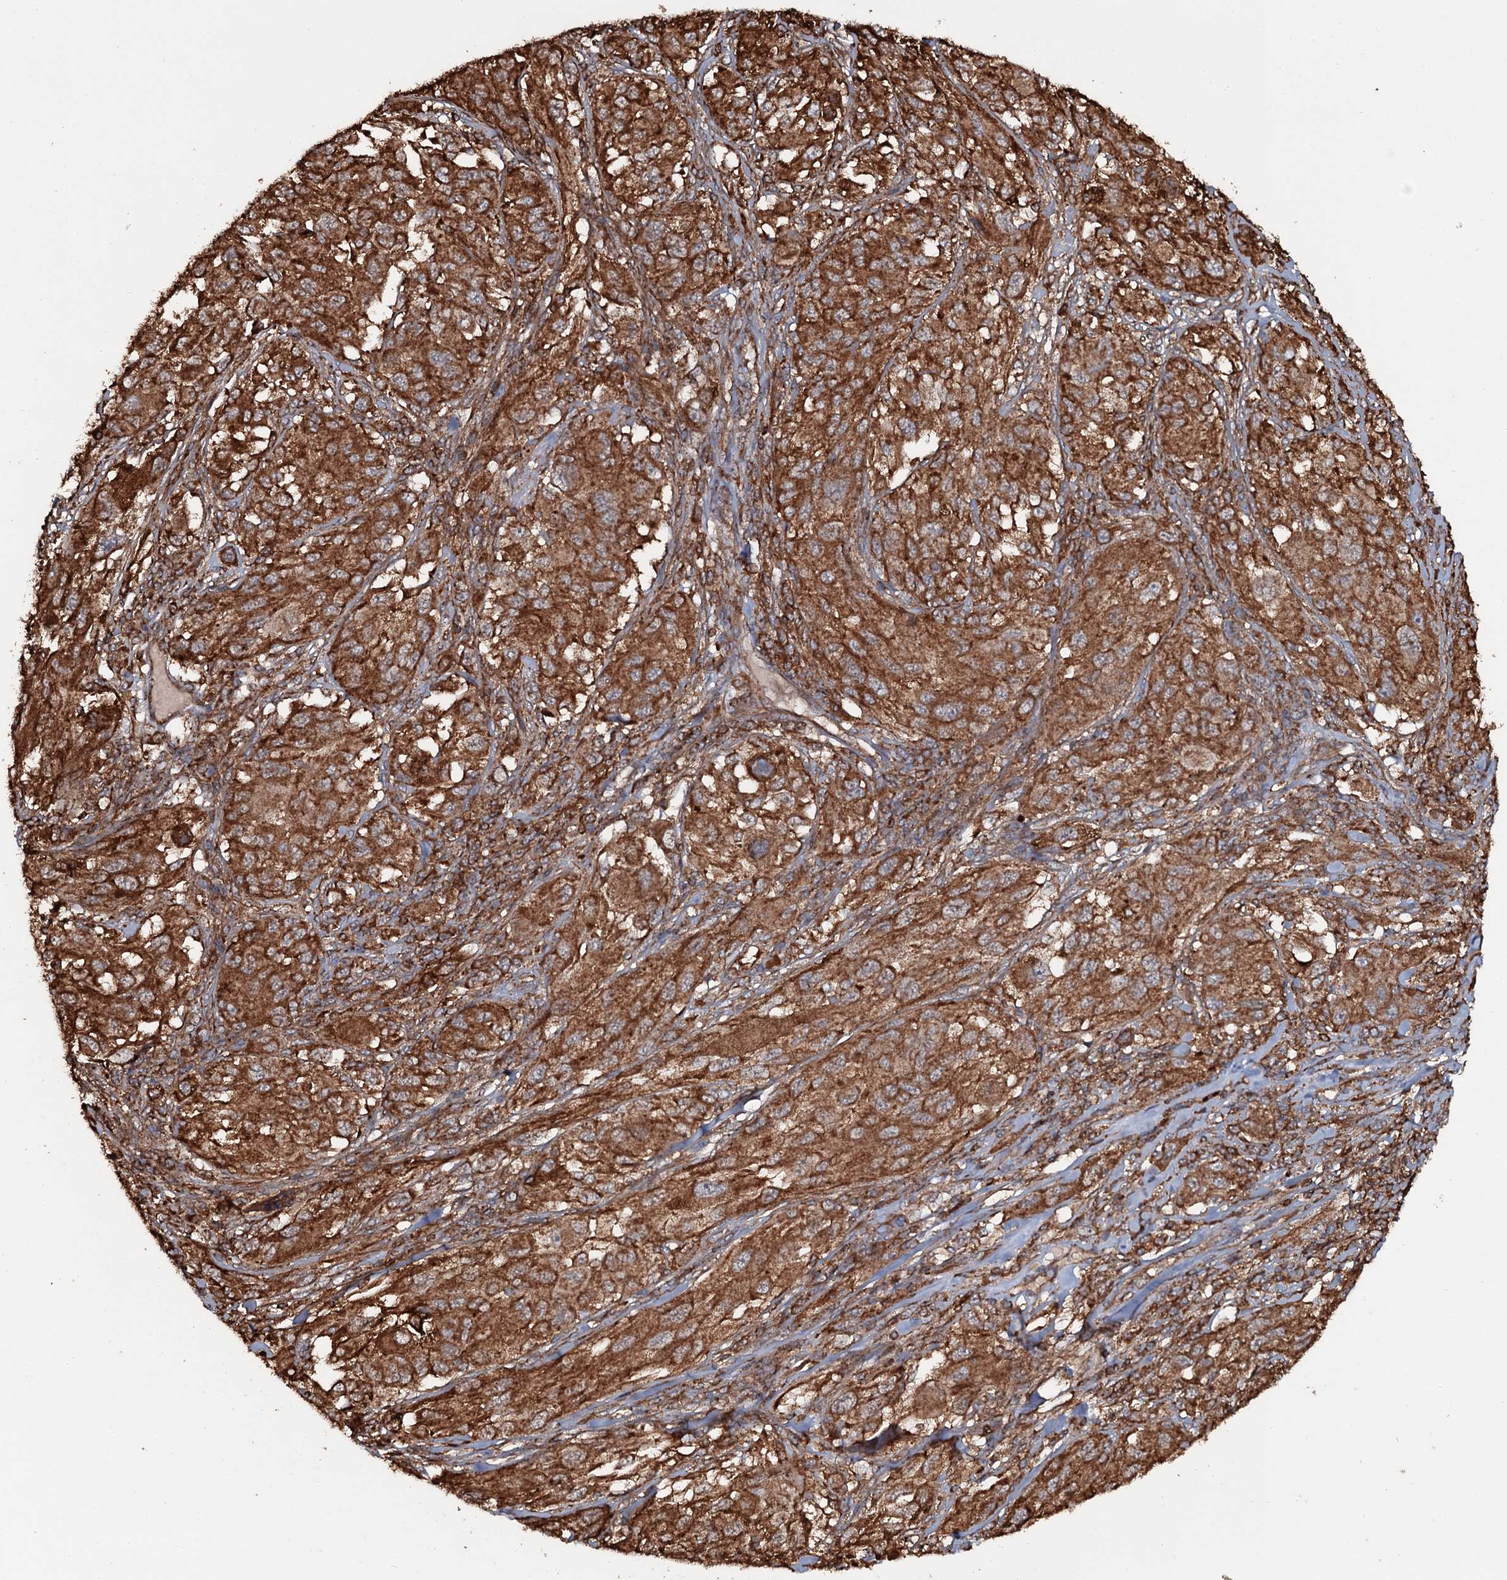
{"staining": {"intensity": "moderate", "quantity": ">75%", "location": "cytoplasmic/membranous"}, "tissue": "melanoma", "cell_type": "Tumor cells", "image_type": "cancer", "snomed": [{"axis": "morphology", "description": "Malignant melanoma, NOS"}, {"axis": "topography", "description": "Skin"}], "caption": "Approximately >75% of tumor cells in malignant melanoma exhibit moderate cytoplasmic/membranous protein expression as visualized by brown immunohistochemical staining.", "gene": "VWA8", "patient": {"sex": "female", "age": 91}}